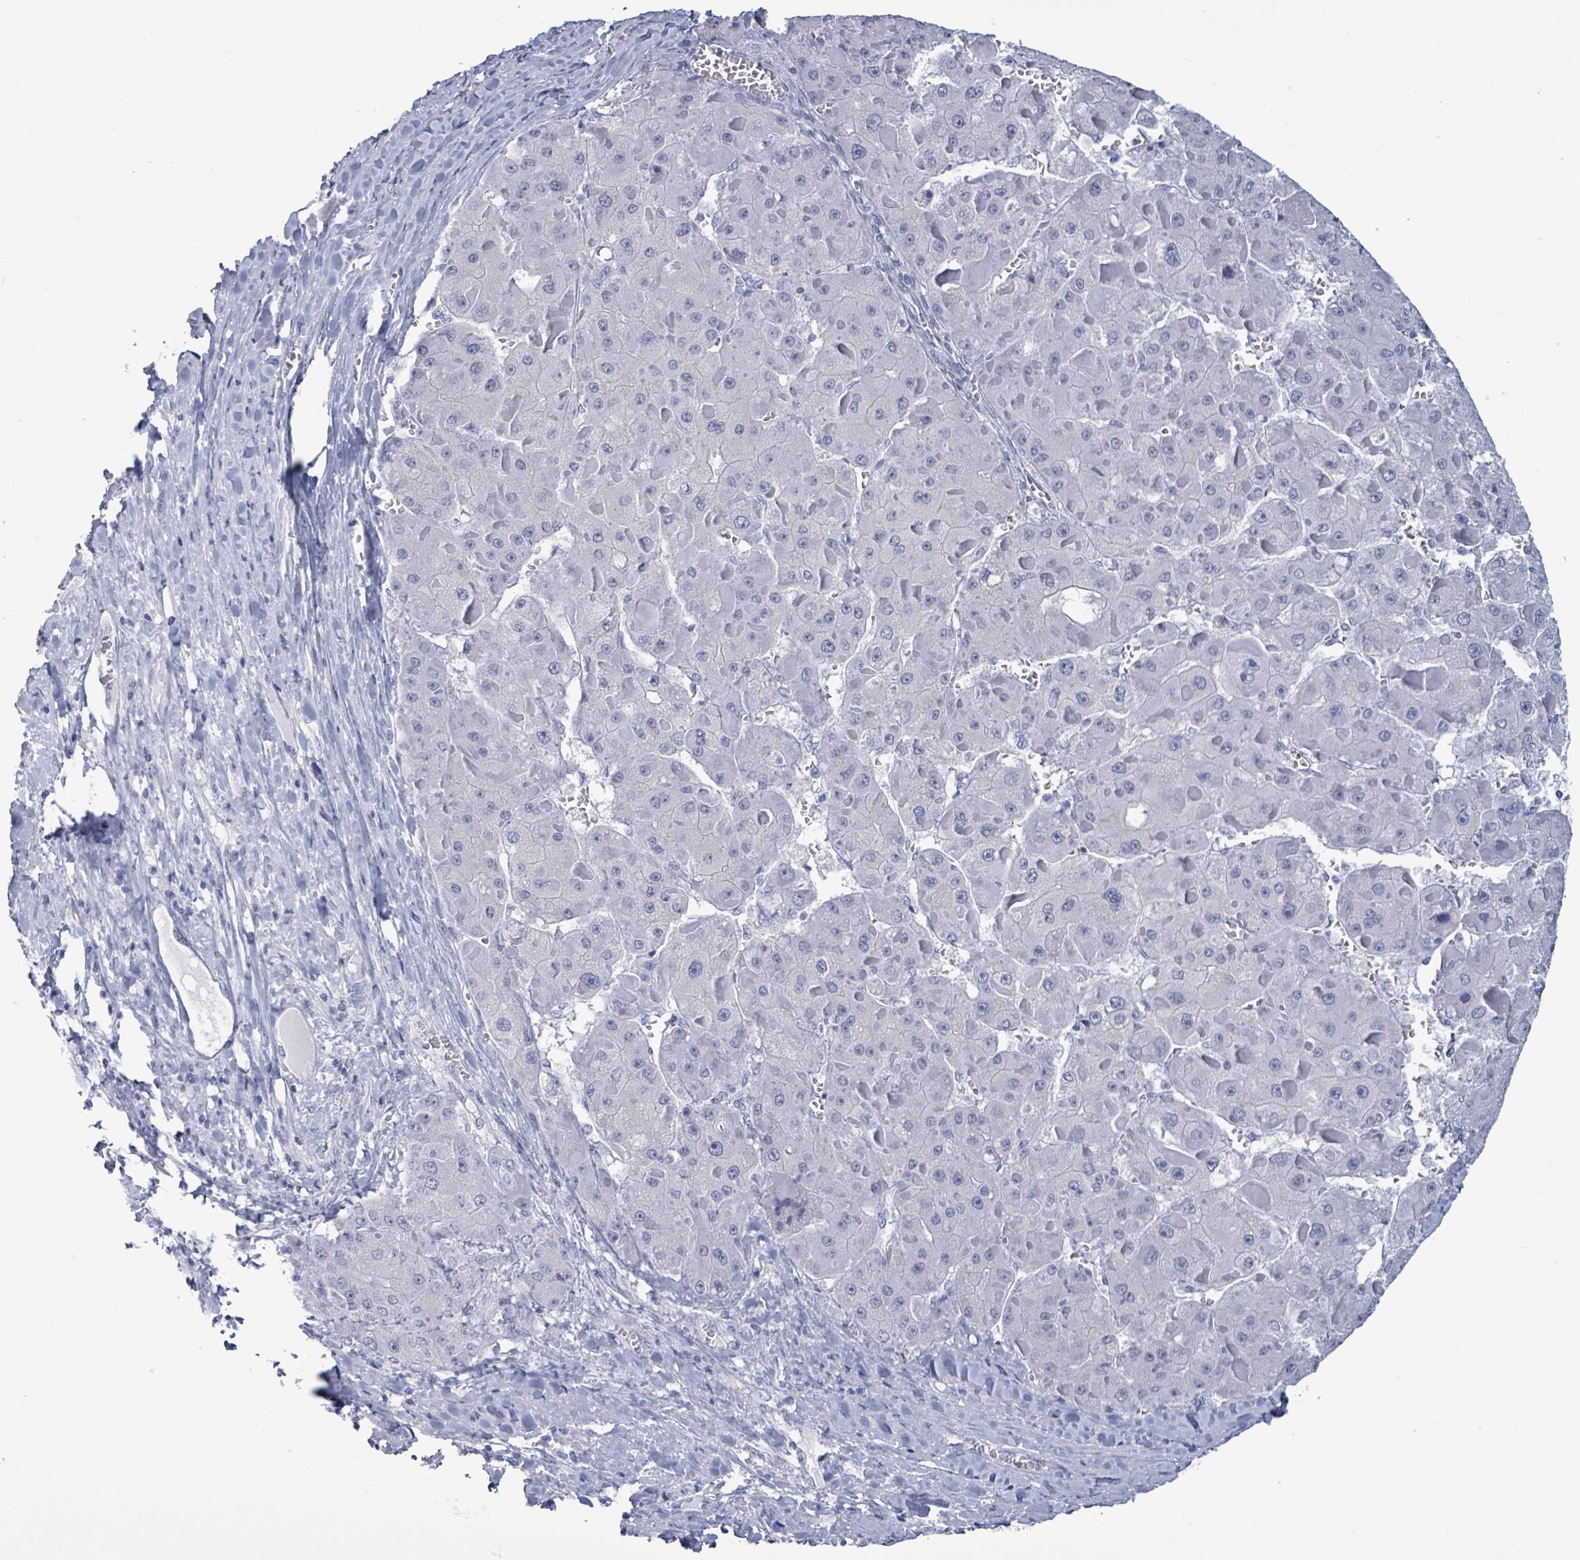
{"staining": {"intensity": "negative", "quantity": "none", "location": "none"}, "tissue": "liver cancer", "cell_type": "Tumor cells", "image_type": "cancer", "snomed": [{"axis": "morphology", "description": "Carcinoma, Hepatocellular, NOS"}, {"axis": "topography", "description": "Liver"}], "caption": "An IHC photomicrograph of hepatocellular carcinoma (liver) is shown. There is no staining in tumor cells of hepatocellular carcinoma (liver).", "gene": "NKX2-1", "patient": {"sex": "female", "age": 73}}